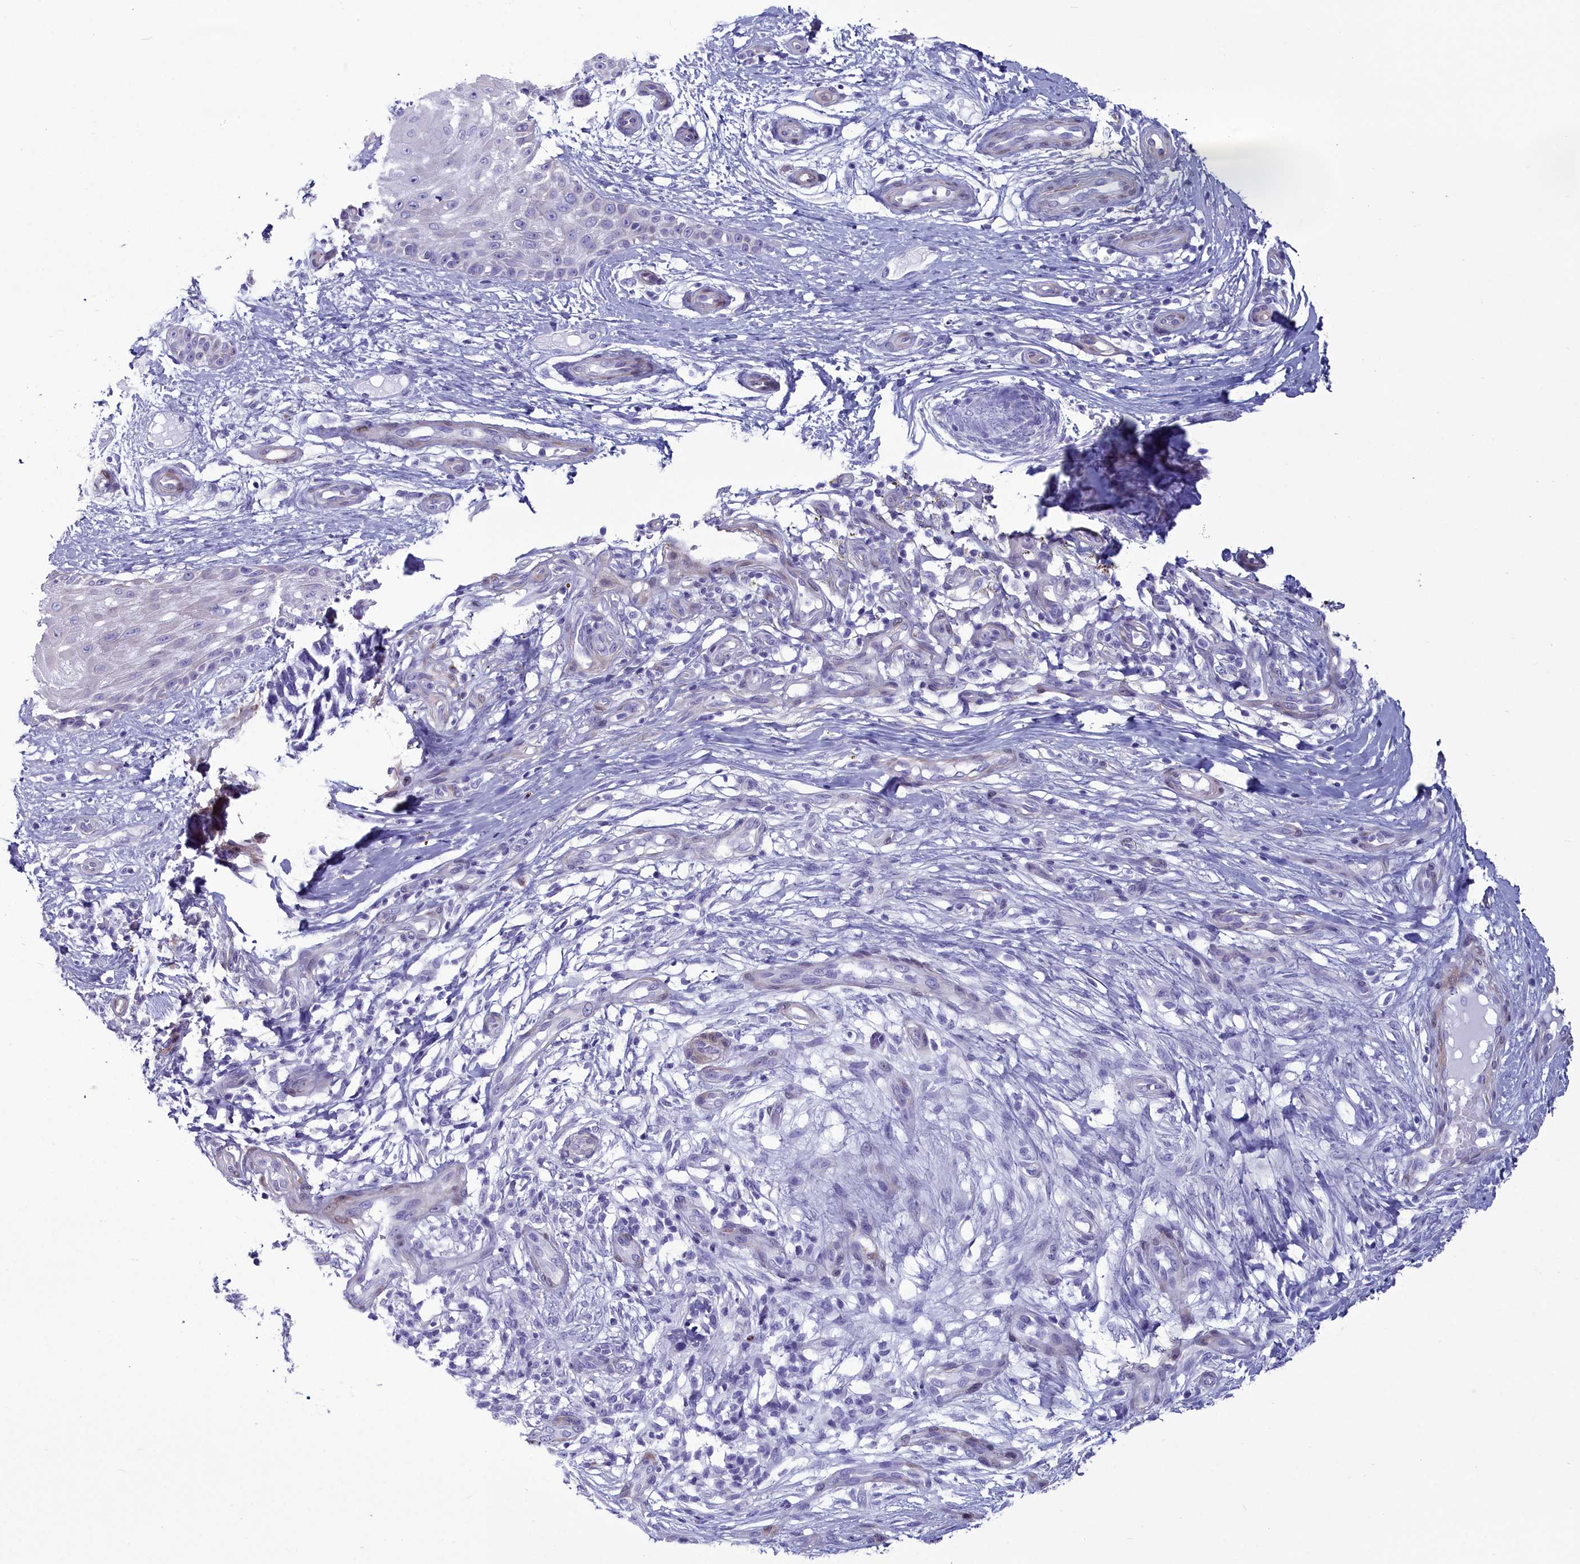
{"staining": {"intensity": "negative", "quantity": "none", "location": "none"}, "tissue": "skin cancer", "cell_type": "Tumor cells", "image_type": "cancer", "snomed": [{"axis": "morphology", "description": "Basal cell carcinoma"}, {"axis": "topography", "description": "Skin"}], "caption": "IHC photomicrograph of neoplastic tissue: skin cancer stained with DAB demonstrates no significant protein positivity in tumor cells.", "gene": "PPP1R14A", "patient": {"sex": "male", "age": 88}}